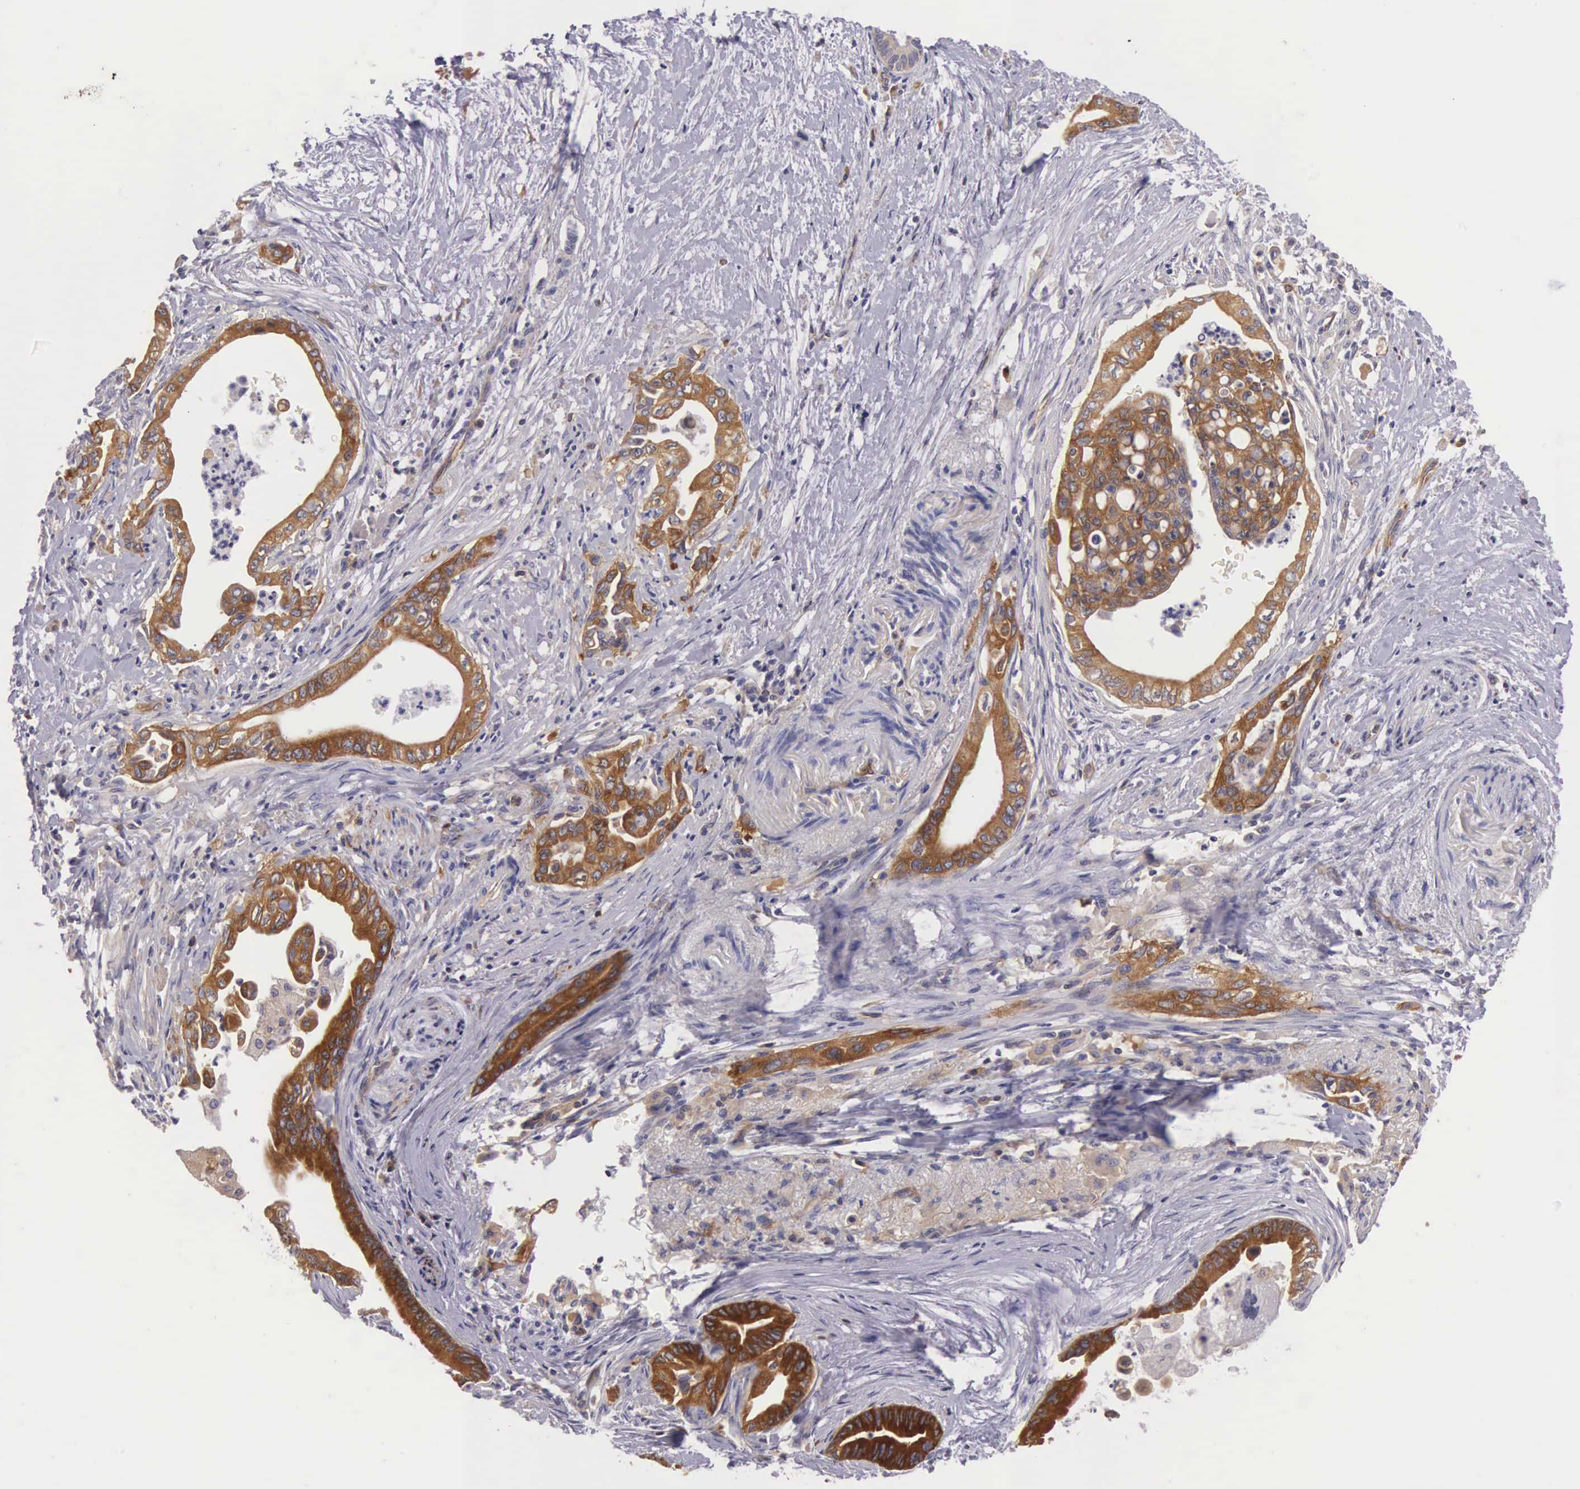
{"staining": {"intensity": "moderate", "quantity": ">75%", "location": "cytoplasmic/membranous"}, "tissue": "pancreatic cancer", "cell_type": "Tumor cells", "image_type": "cancer", "snomed": [{"axis": "morphology", "description": "Adenocarcinoma, NOS"}, {"axis": "topography", "description": "Pancreas"}], "caption": "Pancreatic cancer (adenocarcinoma) stained with IHC exhibits moderate cytoplasmic/membranous positivity in approximately >75% of tumor cells. Immunohistochemistry (ihc) stains the protein in brown and the nuclei are stained blue.", "gene": "OSBPL3", "patient": {"sex": "female", "age": 66}}